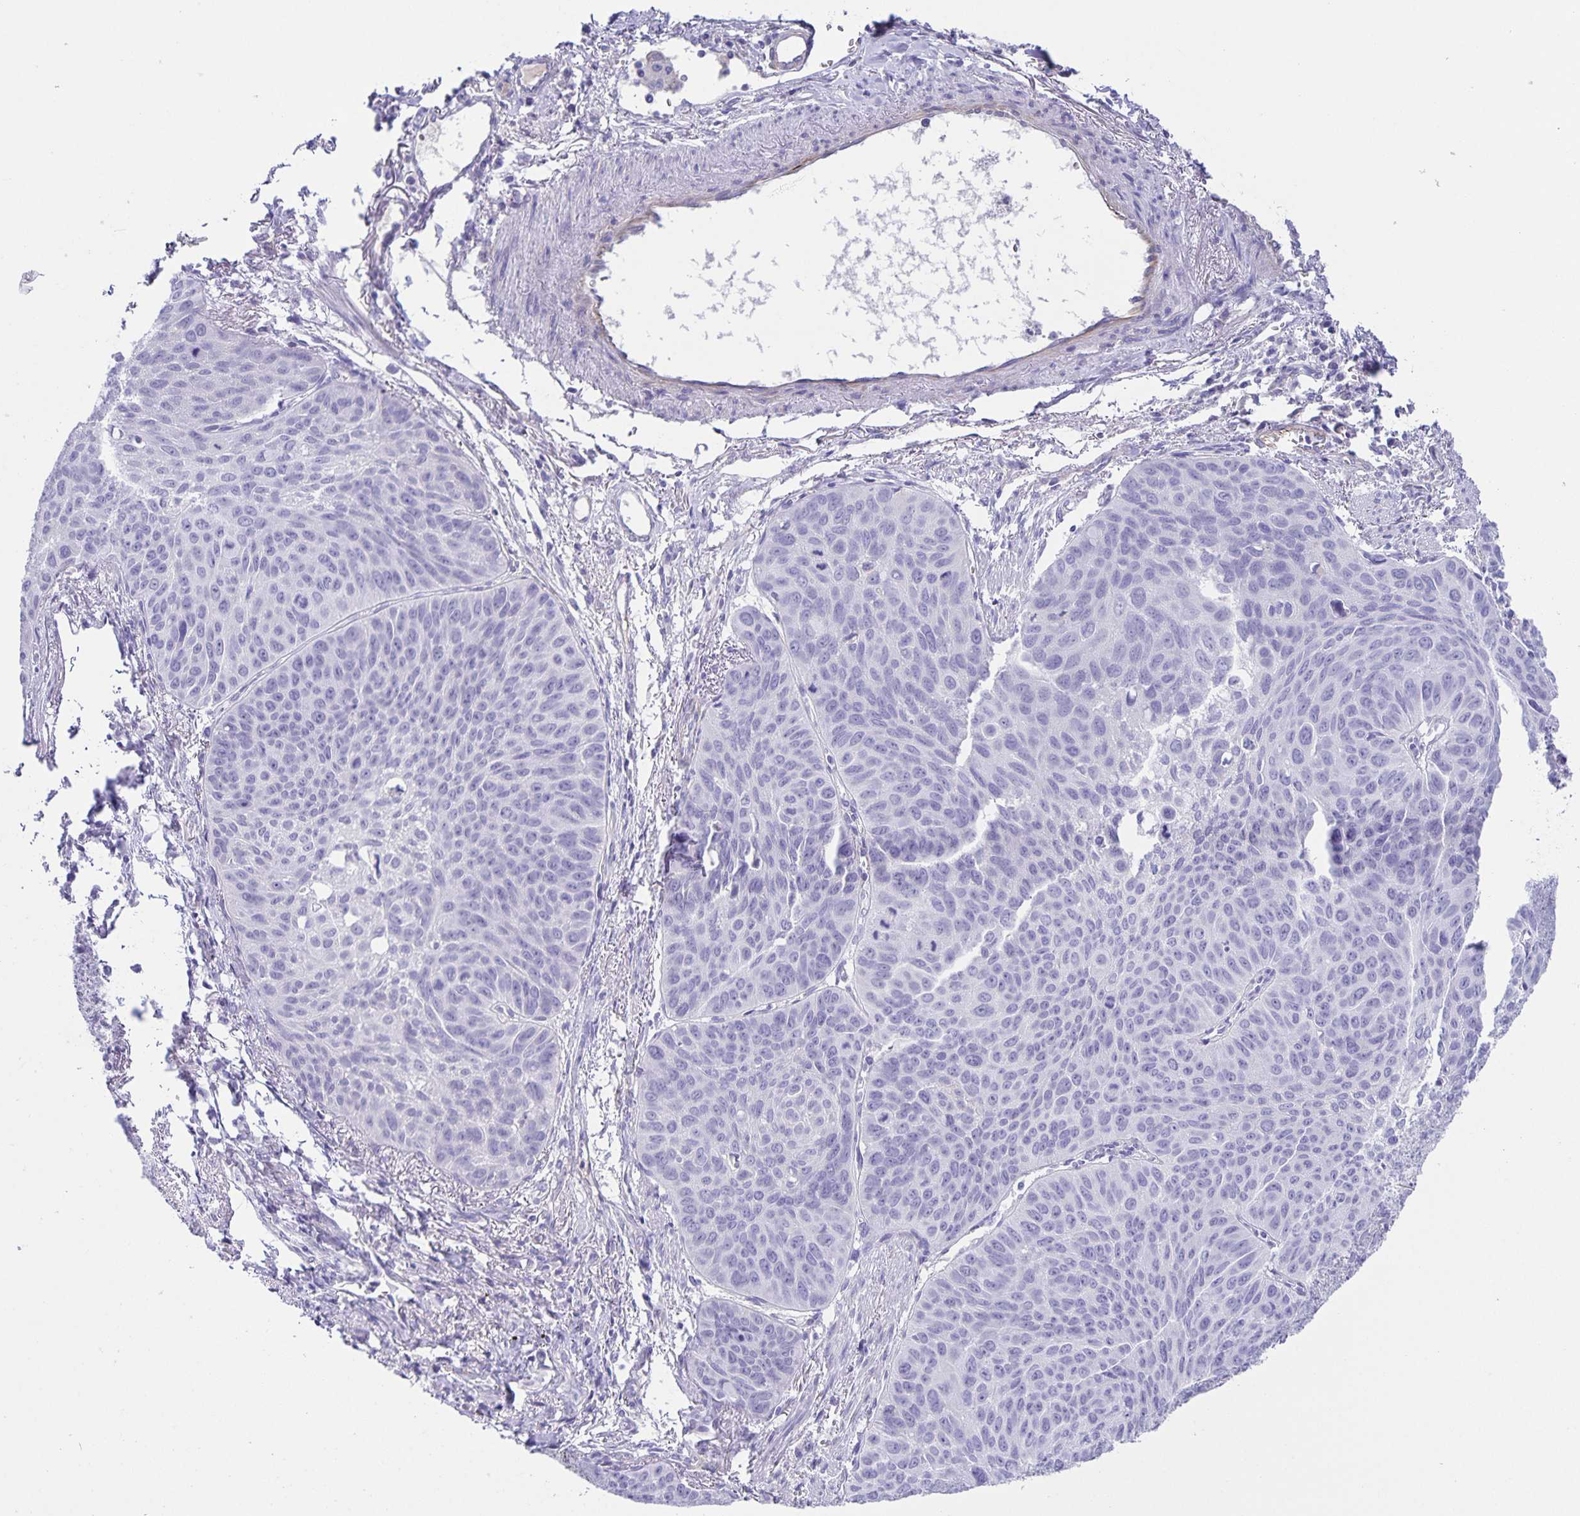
{"staining": {"intensity": "negative", "quantity": "none", "location": "none"}, "tissue": "lung cancer", "cell_type": "Tumor cells", "image_type": "cancer", "snomed": [{"axis": "morphology", "description": "Squamous cell carcinoma, NOS"}, {"axis": "topography", "description": "Lung"}], "caption": "An IHC photomicrograph of lung cancer (squamous cell carcinoma) is shown. There is no staining in tumor cells of lung cancer (squamous cell carcinoma).", "gene": "UBQLN3", "patient": {"sex": "male", "age": 71}}